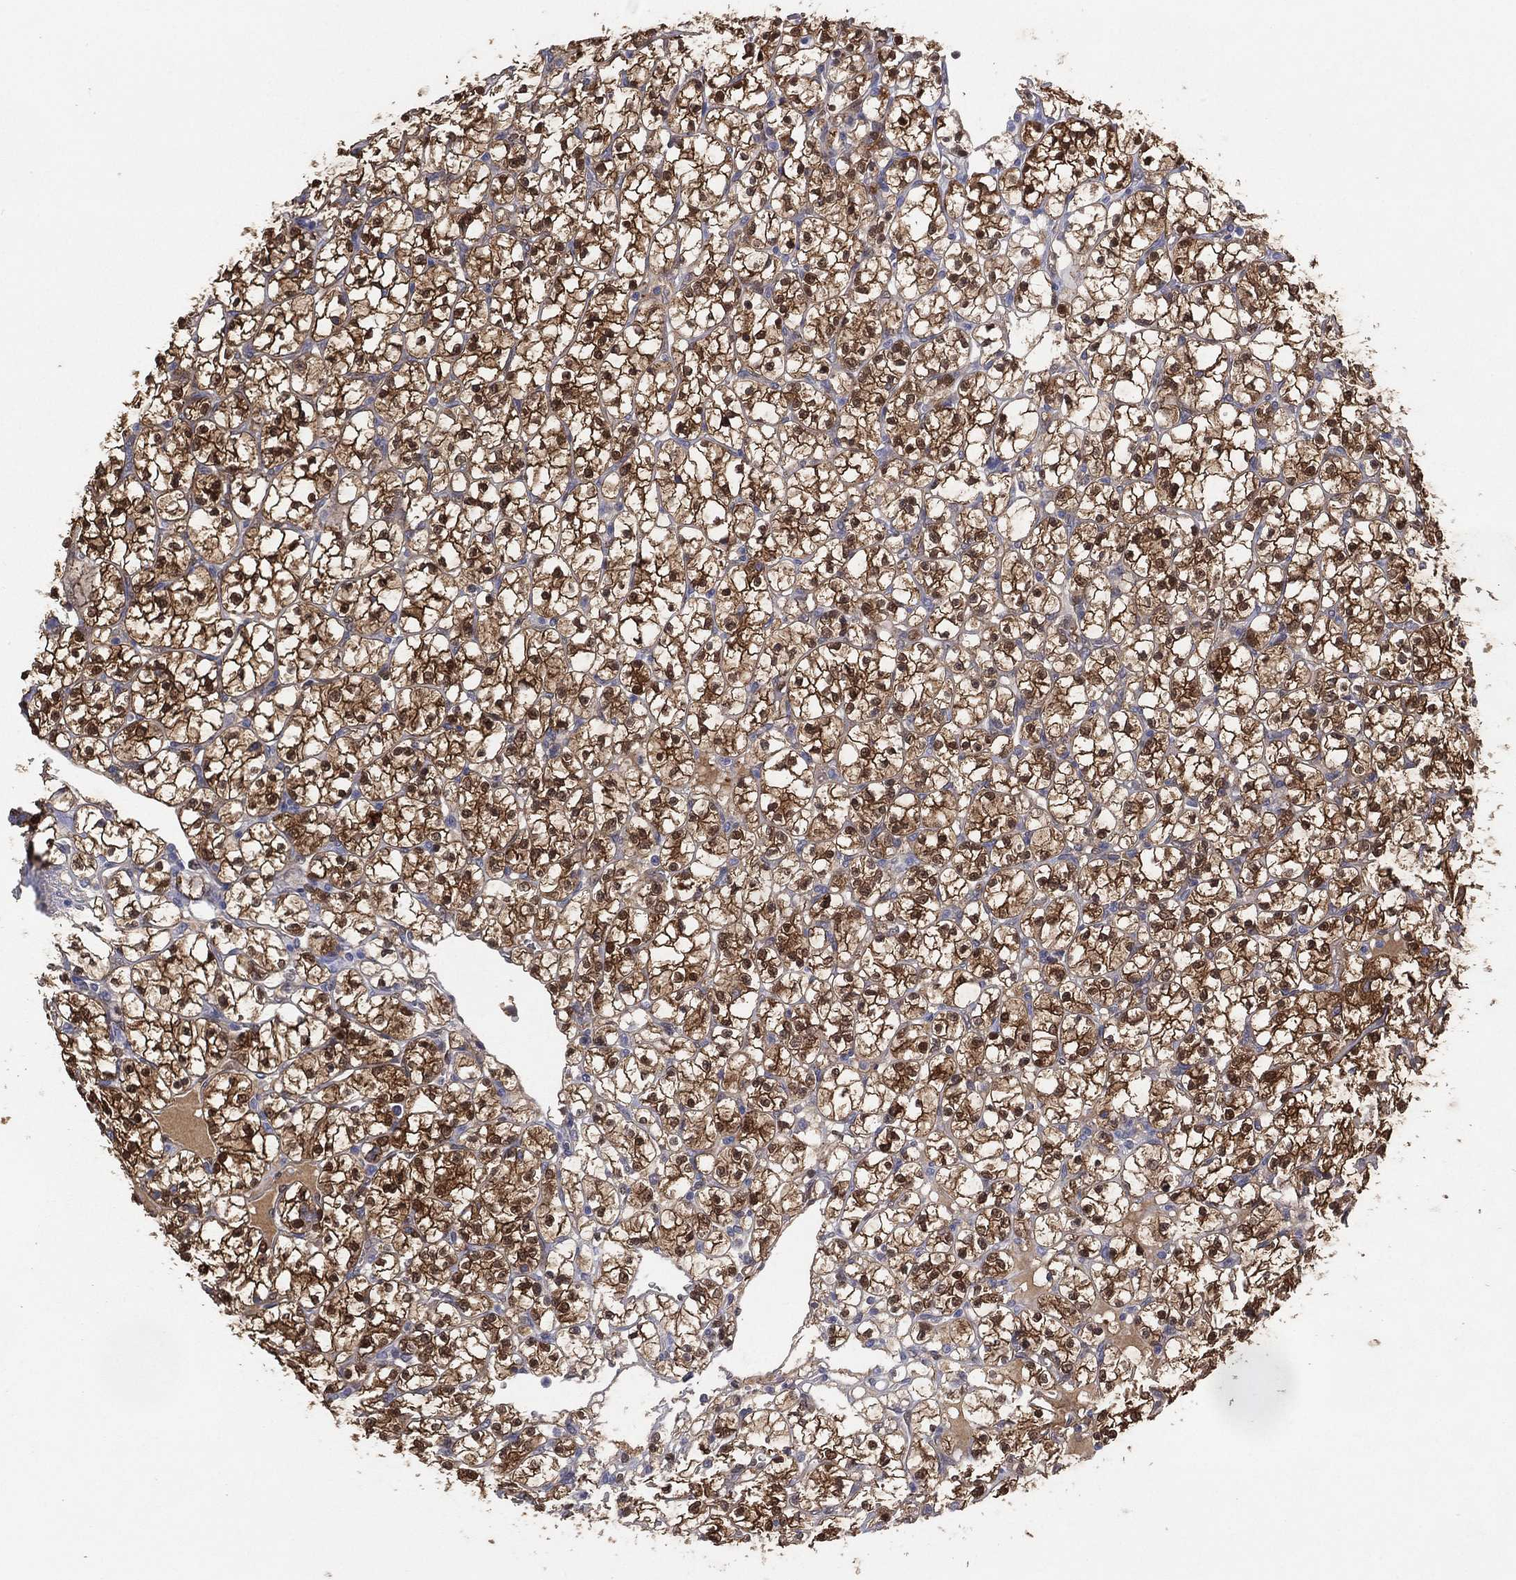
{"staining": {"intensity": "strong", "quantity": ">75%", "location": "cytoplasmic/membranous,nuclear"}, "tissue": "renal cancer", "cell_type": "Tumor cells", "image_type": "cancer", "snomed": [{"axis": "morphology", "description": "Adenocarcinoma, NOS"}, {"axis": "topography", "description": "Kidney"}], "caption": "An image showing strong cytoplasmic/membranous and nuclear positivity in about >75% of tumor cells in adenocarcinoma (renal), as visualized by brown immunohistochemical staining.", "gene": "DDAH1", "patient": {"sex": "female", "age": 89}}